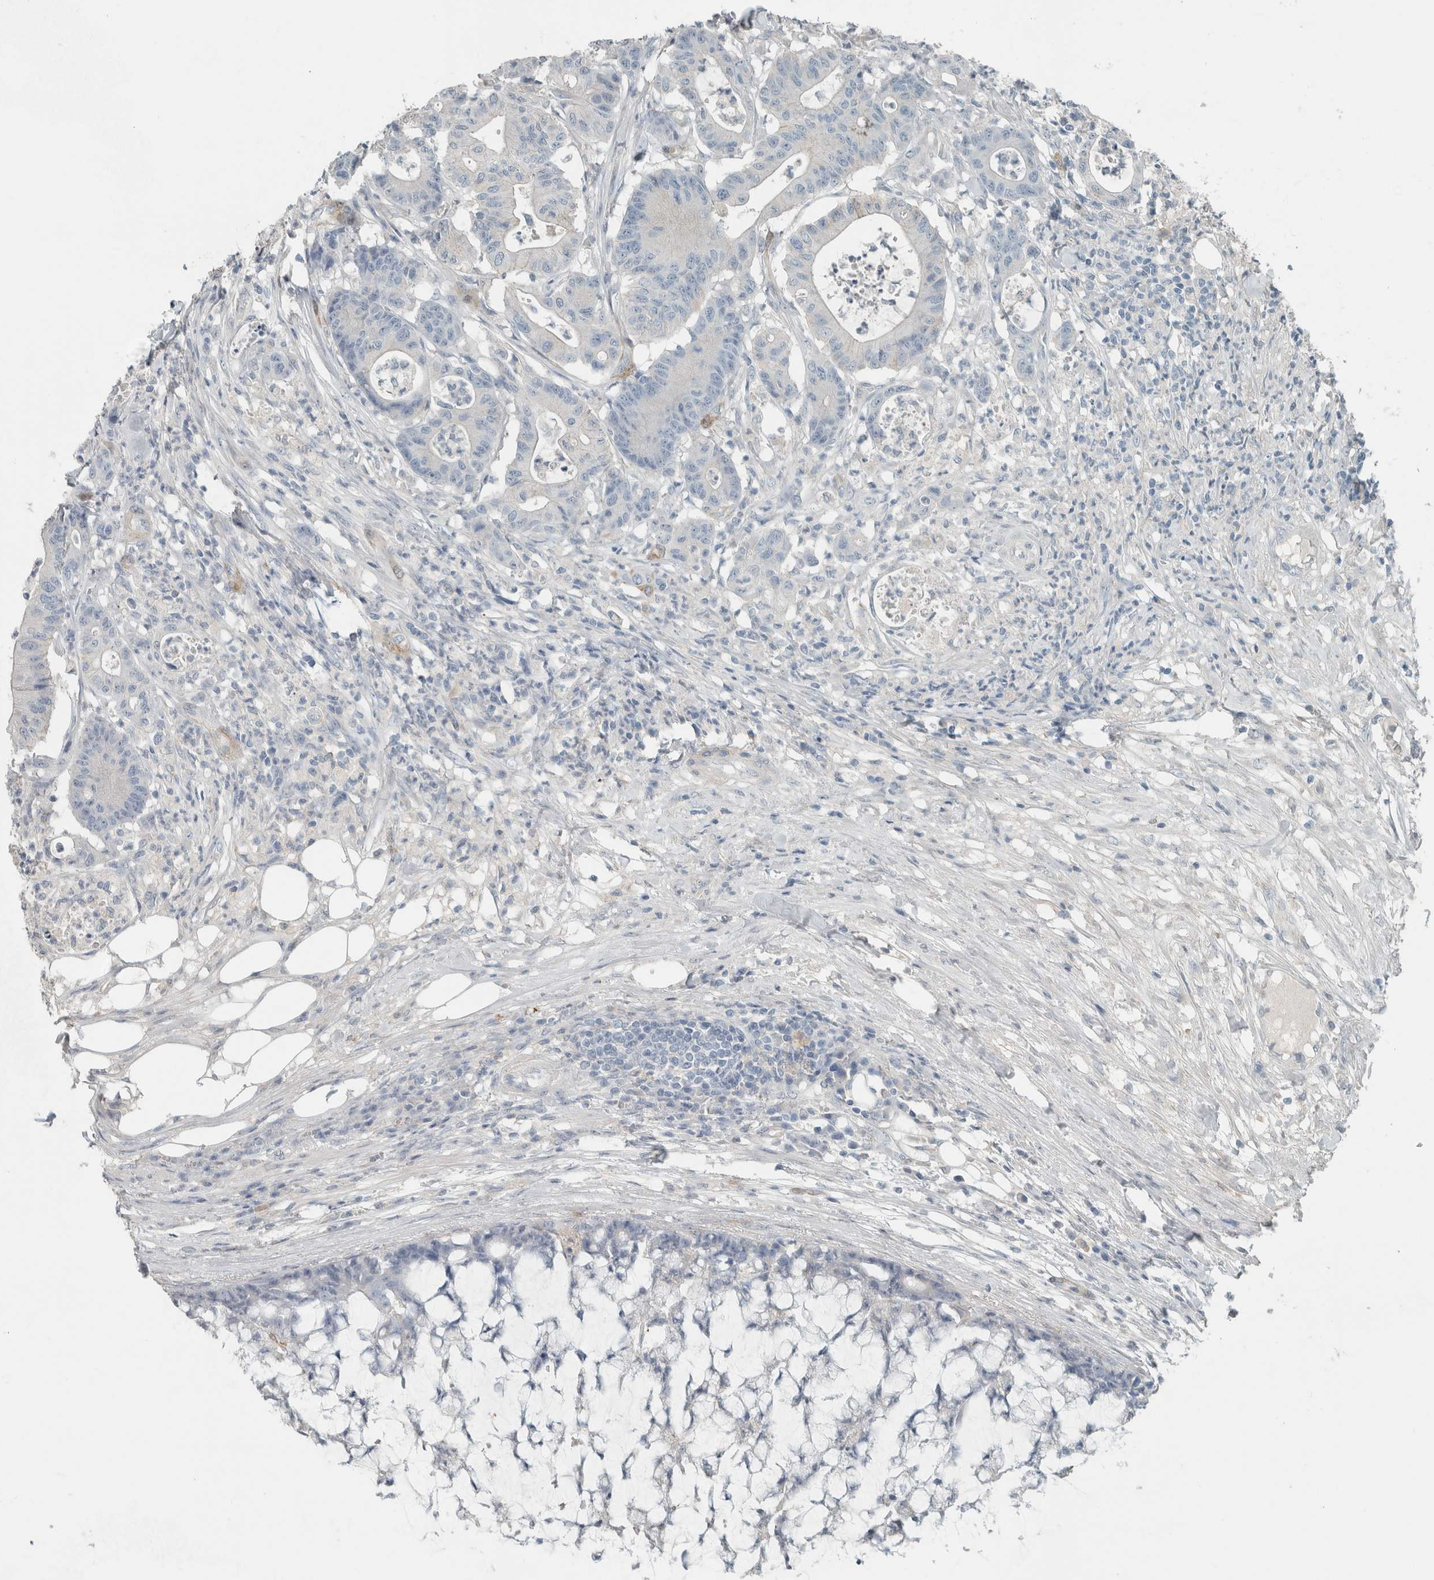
{"staining": {"intensity": "negative", "quantity": "none", "location": "none"}, "tissue": "colorectal cancer", "cell_type": "Tumor cells", "image_type": "cancer", "snomed": [{"axis": "morphology", "description": "Adenocarcinoma, NOS"}, {"axis": "topography", "description": "Colon"}], "caption": "Colorectal cancer stained for a protein using IHC reveals no staining tumor cells.", "gene": "SCIN", "patient": {"sex": "female", "age": 84}}